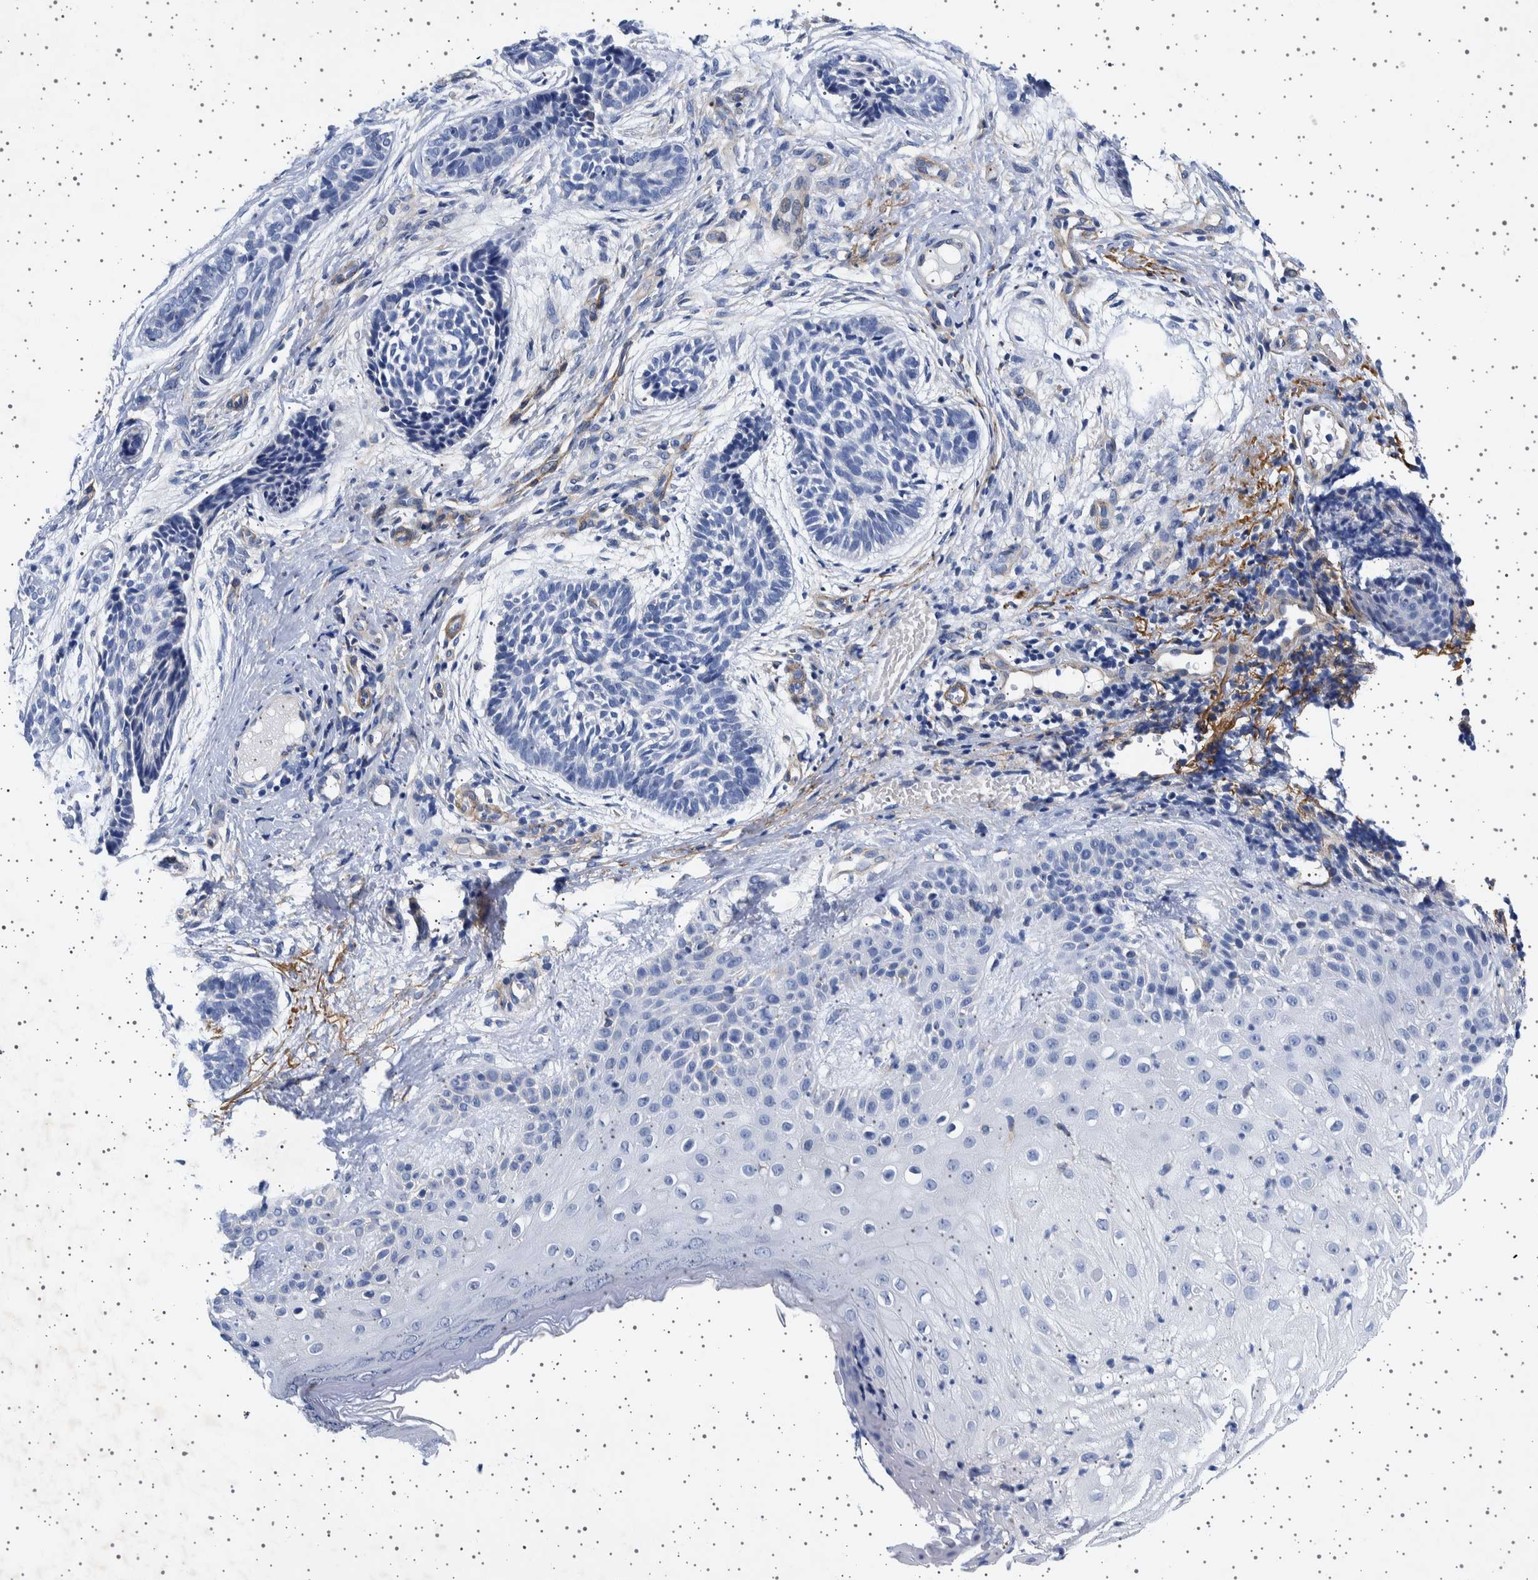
{"staining": {"intensity": "negative", "quantity": "none", "location": "none"}, "tissue": "skin cancer", "cell_type": "Tumor cells", "image_type": "cancer", "snomed": [{"axis": "morphology", "description": "Normal tissue, NOS"}, {"axis": "morphology", "description": "Basal cell carcinoma"}, {"axis": "topography", "description": "Skin"}], "caption": "Tumor cells are negative for brown protein staining in skin basal cell carcinoma.", "gene": "SEPTIN4", "patient": {"sex": "male", "age": 63}}